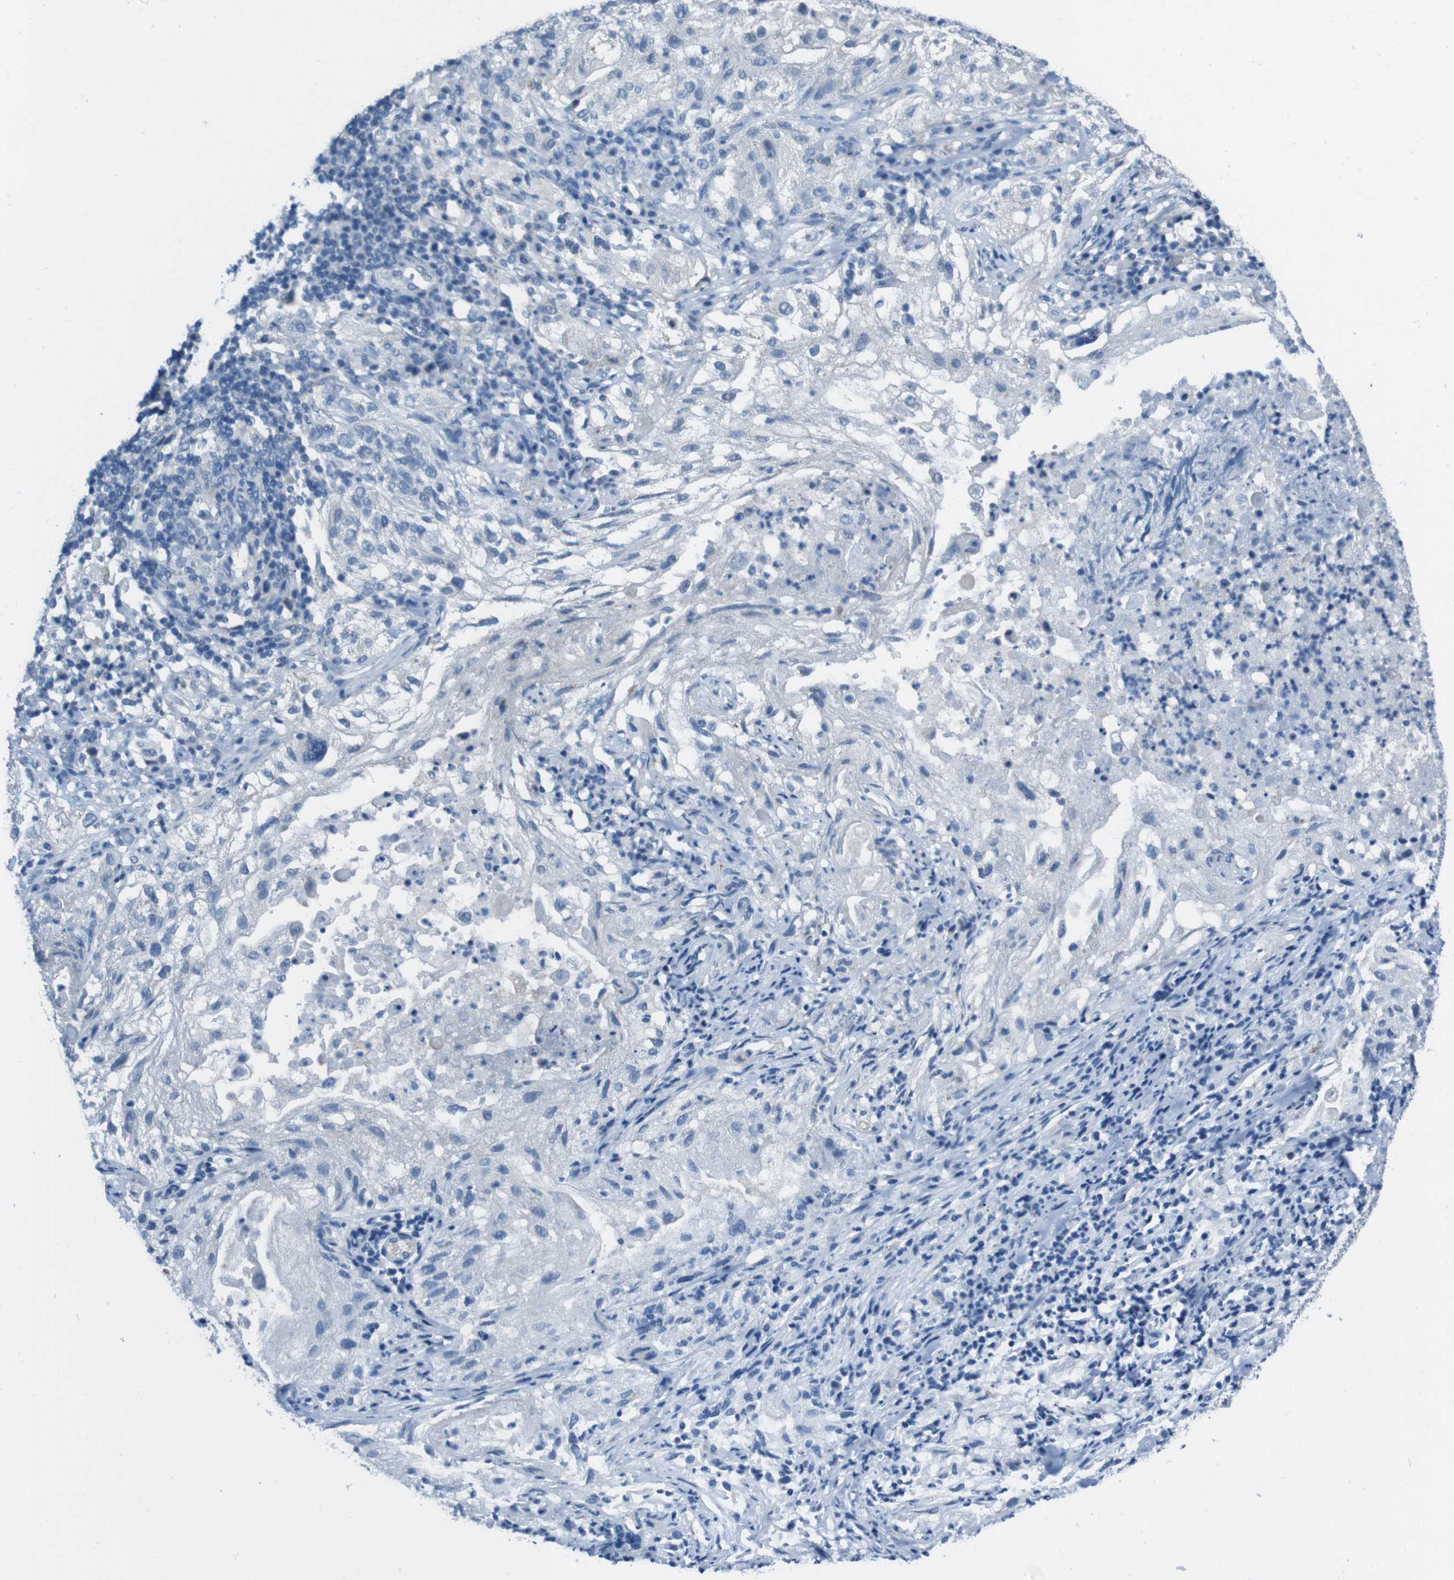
{"staining": {"intensity": "negative", "quantity": "none", "location": "none"}, "tissue": "lung cancer", "cell_type": "Tumor cells", "image_type": "cancer", "snomed": [{"axis": "morphology", "description": "Inflammation, NOS"}, {"axis": "morphology", "description": "Squamous cell carcinoma, NOS"}, {"axis": "topography", "description": "Lymph node"}, {"axis": "topography", "description": "Soft tissue"}, {"axis": "topography", "description": "Lung"}], "caption": "This is an immunohistochemistry (IHC) histopathology image of human squamous cell carcinoma (lung). There is no positivity in tumor cells.", "gene": "CDHR2", "patient": {"sex": "male", "age": 66}}